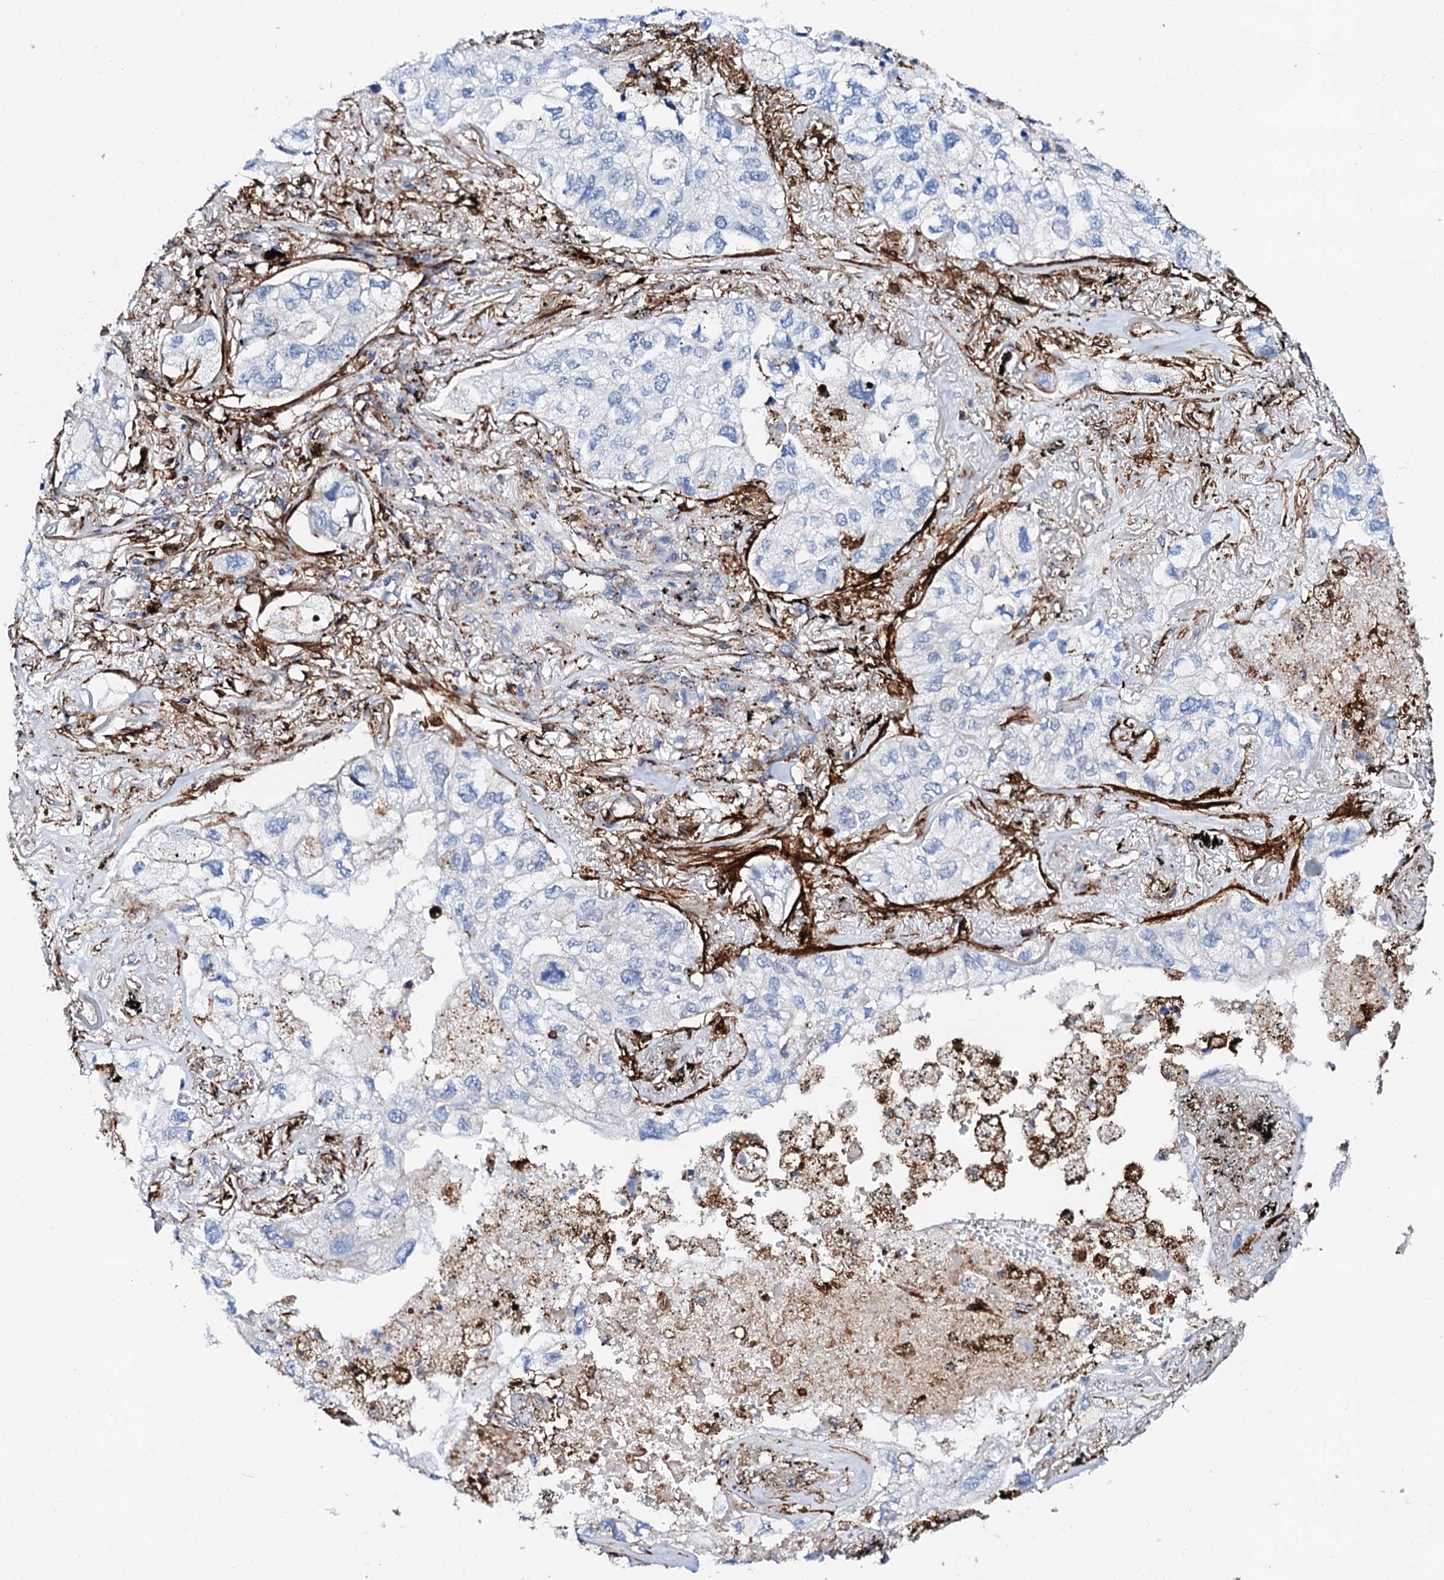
{"staining": {"intensity": "negative", "quantity": "none", "location": "none"}, "tissue": "lung cancer", "cell_type": "Tumor cells", "image_type": "cancer", "snomed": [{"axis": "morphology", "description": "Adenocarcinoma, NOS"}, {"axis": "topography", "description": "Lung"}], "caption": "This is a micrograph of immunohistochemistry (IHC) staining of lung adenocarcinoma, which shows no staining in tumor cells.", "gene": "MED13L", "patient": {"sex": "male", "age": 65}}